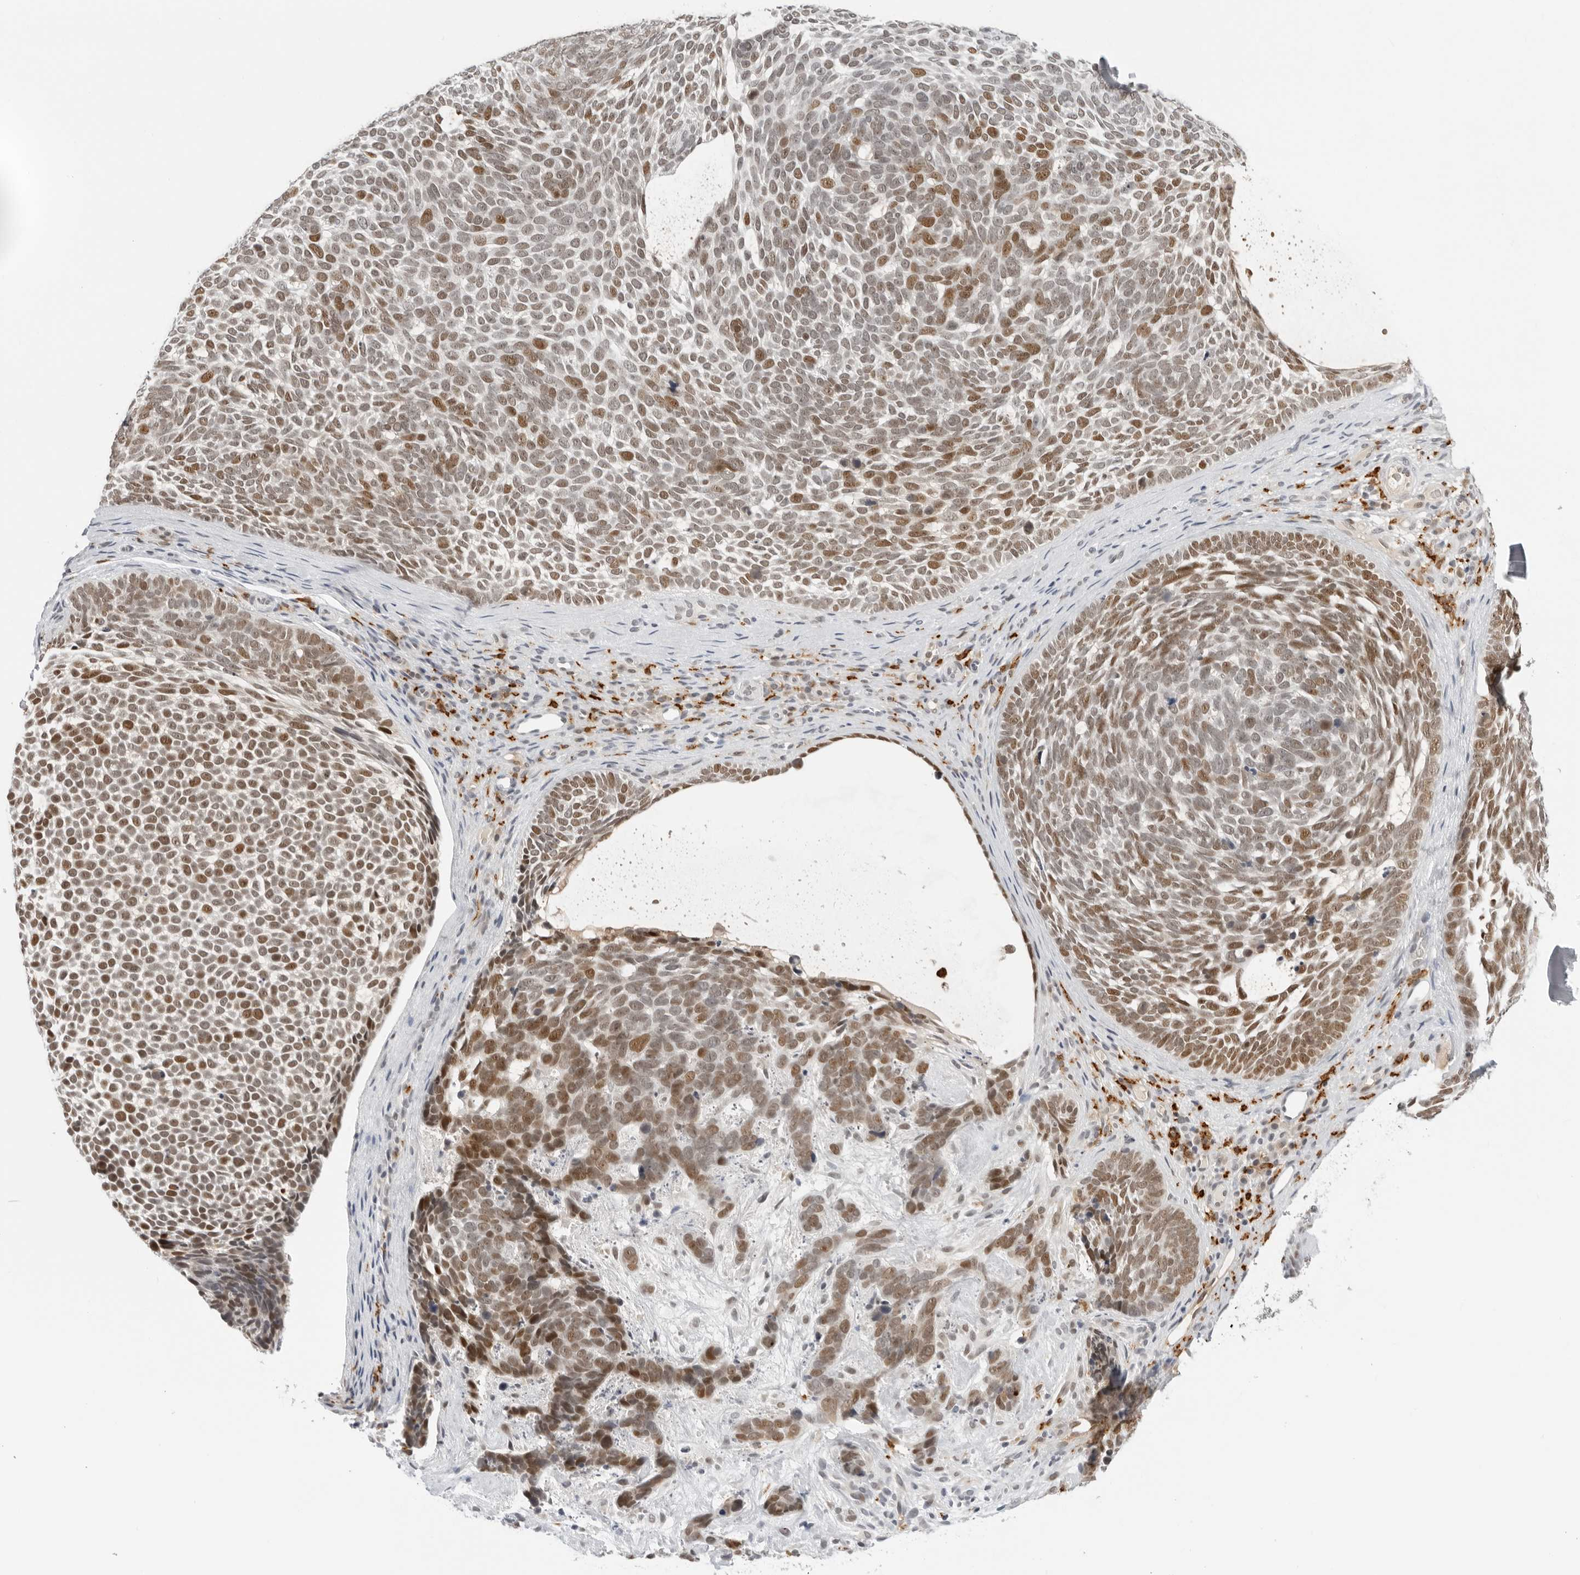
{"staining": {"intensity": "moderate", "quantity": ">75%", "location": "nuclear"}, "tissue": "skin cancer", "cell_type": "Tumor cells", "image_type": "cancer", "snomed": [{"axis": "morphology", "description": "Basal cell carcinoma"}, {"axis": "topography", "description": "Skin"}], "caption": "Basal cell carcinoma (skin) stained for a protein (brown) shows moderate nuclear positive expression in approximately >75% of tumor cells.", "gene": "MSH6", "patient": {"sex": "female", "age": 85}}